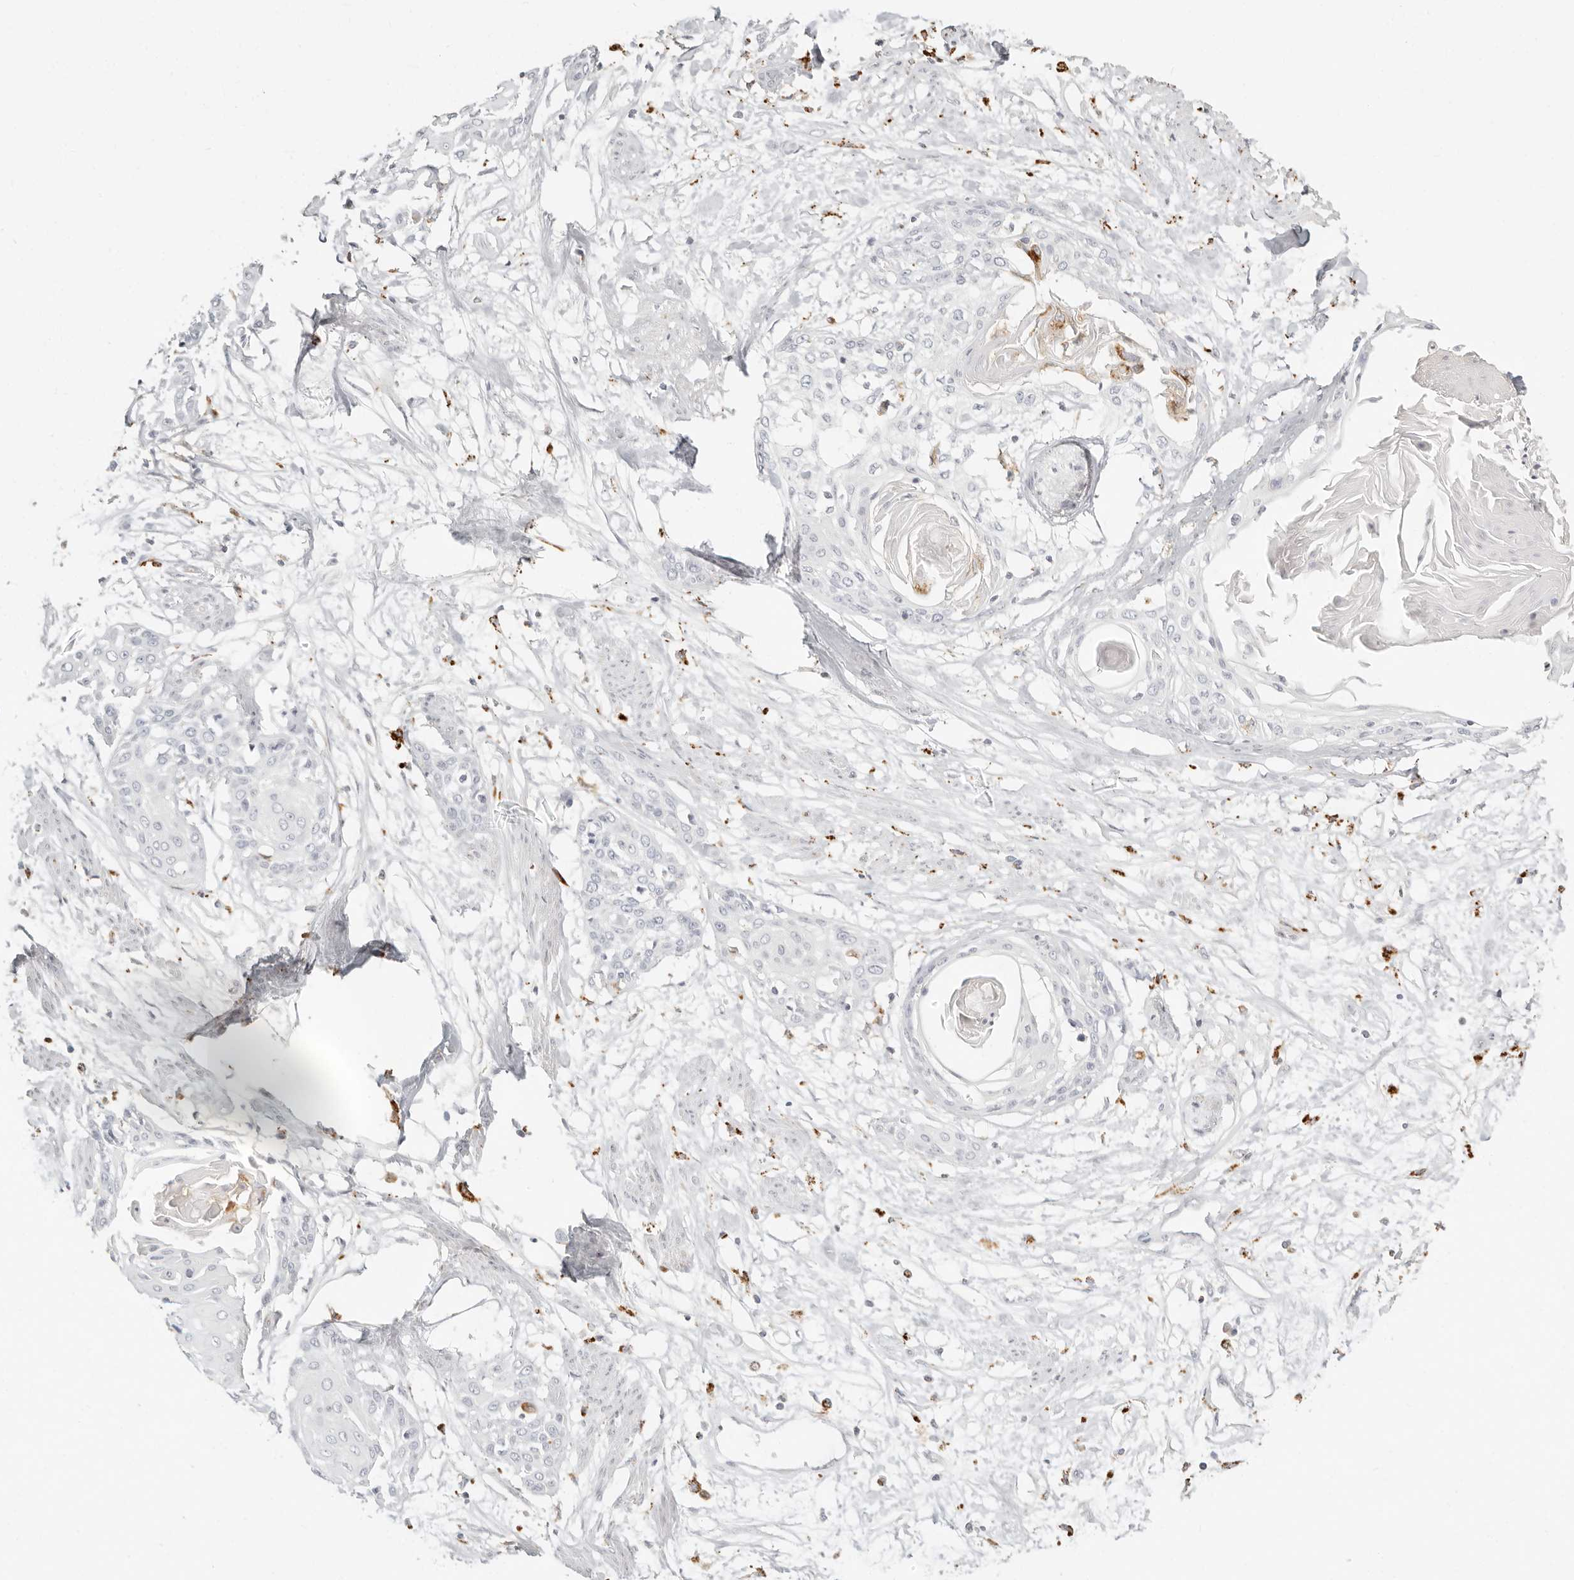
{"staining": {"intensity": "negative", "quantity": "none", "location": "none"}, "tissue": "cervical cancer", "cell_type": "Tumor cells", "image_type": "cancer", "snomed": [{"axis": "morphology", "description": "Squamous cell carcinoma, NOS"}, {"axis": "topography", "description": "Cervix"}], "caption": "Human cervical cancer (squamous cell carcinoma) stained for a protein using IHC shows no positivity in tumor cells.", "gene": "RNASET2", "patient": {"sex": "female", "age": 57}}